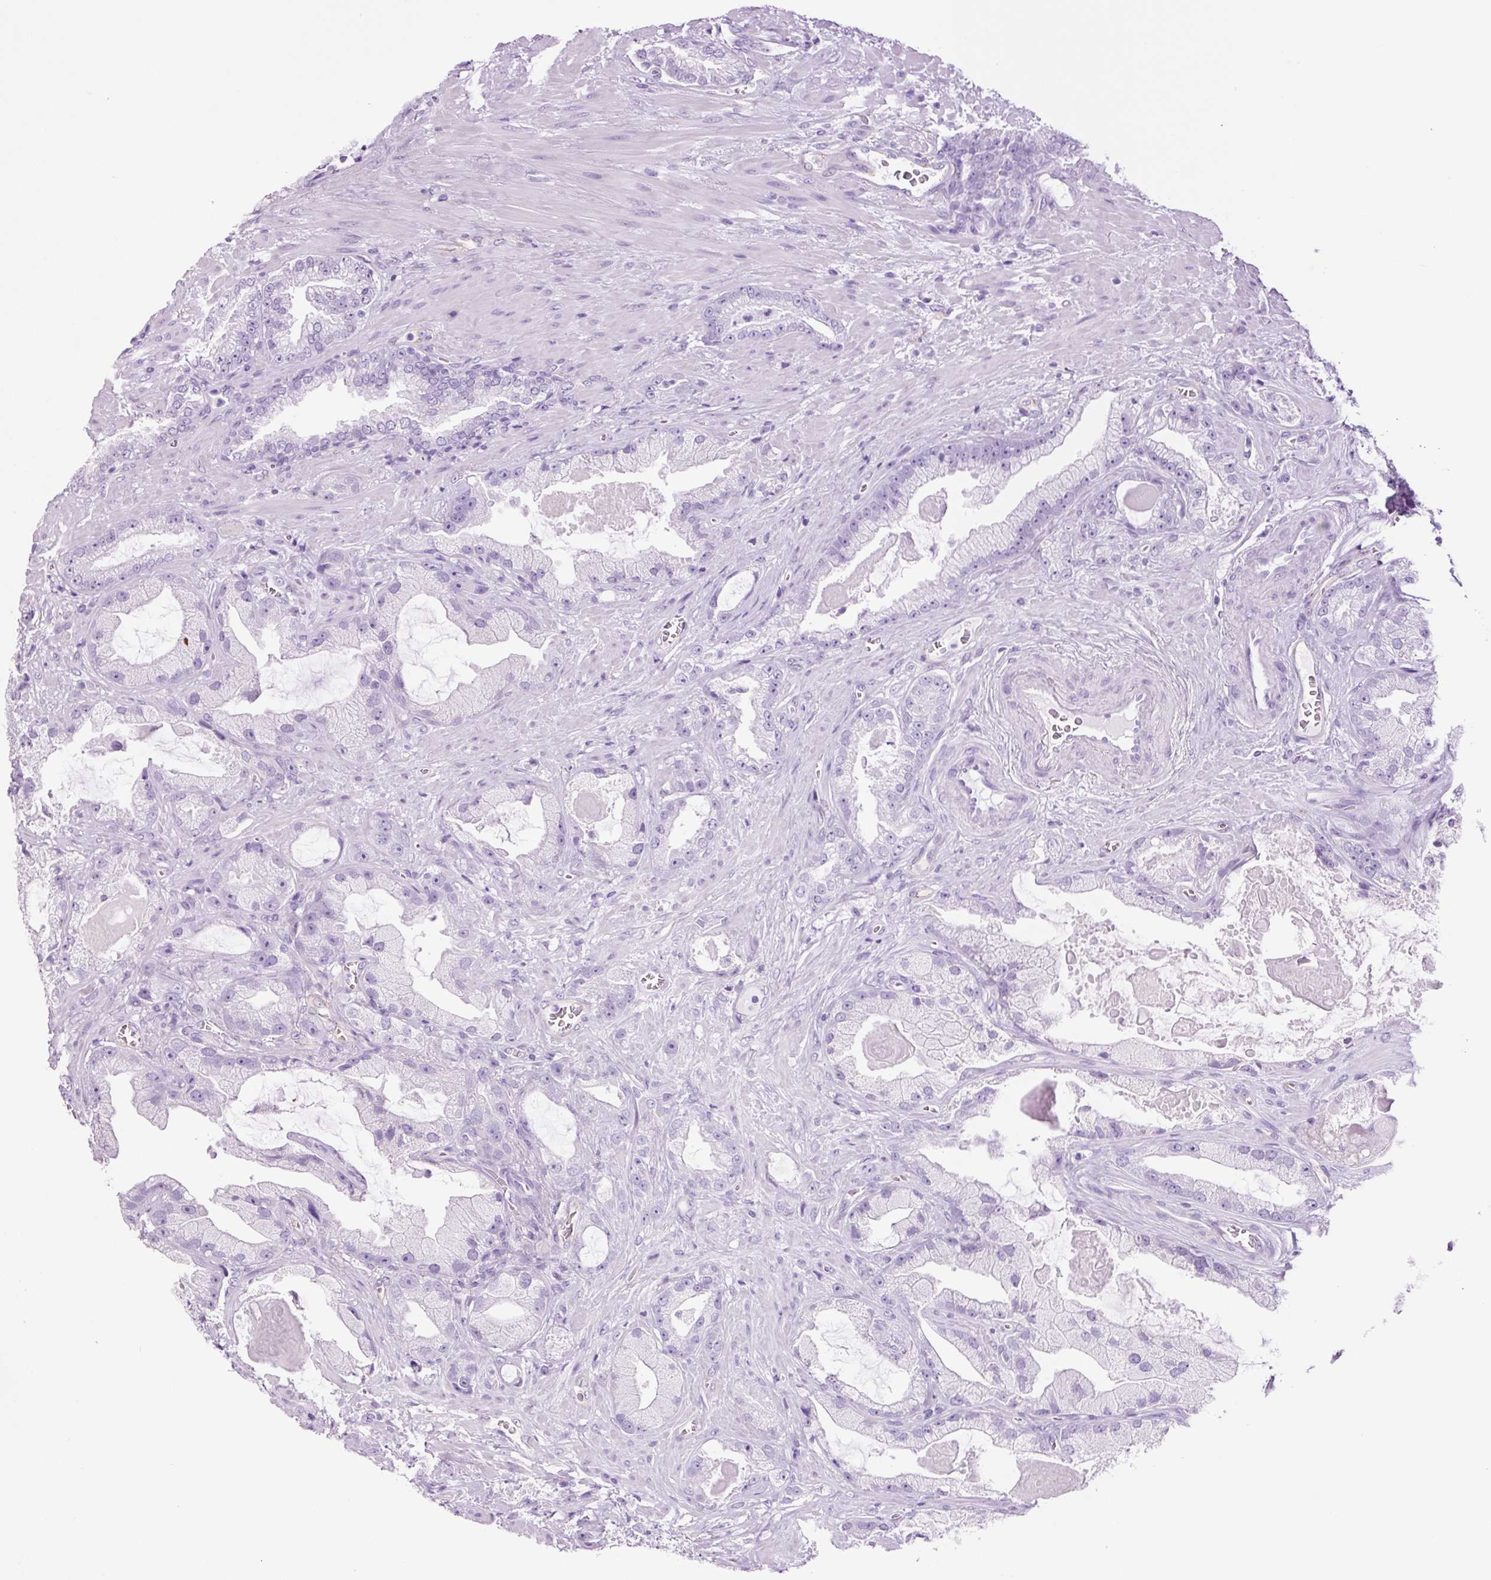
{"staining": {"intensity": "negative", "quantity": "none", "location": "none"}, "tissue": "prostate cancer", "cell_type": "Tumor cells", "image_type": "cancer", "snomed": [{"axis": "morphology", "description": "Adenocarcinoma, High grade"}, {"axis": "topography", "description": "Prostate"}], "caption": "Tumor cells are negative for protein expression in human prostate cancer (adenocarcinoma (high-grade)). Brightfield microscopy of immunohistochemistry (IHC) stained with DAB (brown) and hematoxylin (blue), captured at high magnification.", "gene": "ADSS1", "patient": {"sex": "male", "age": 68}}